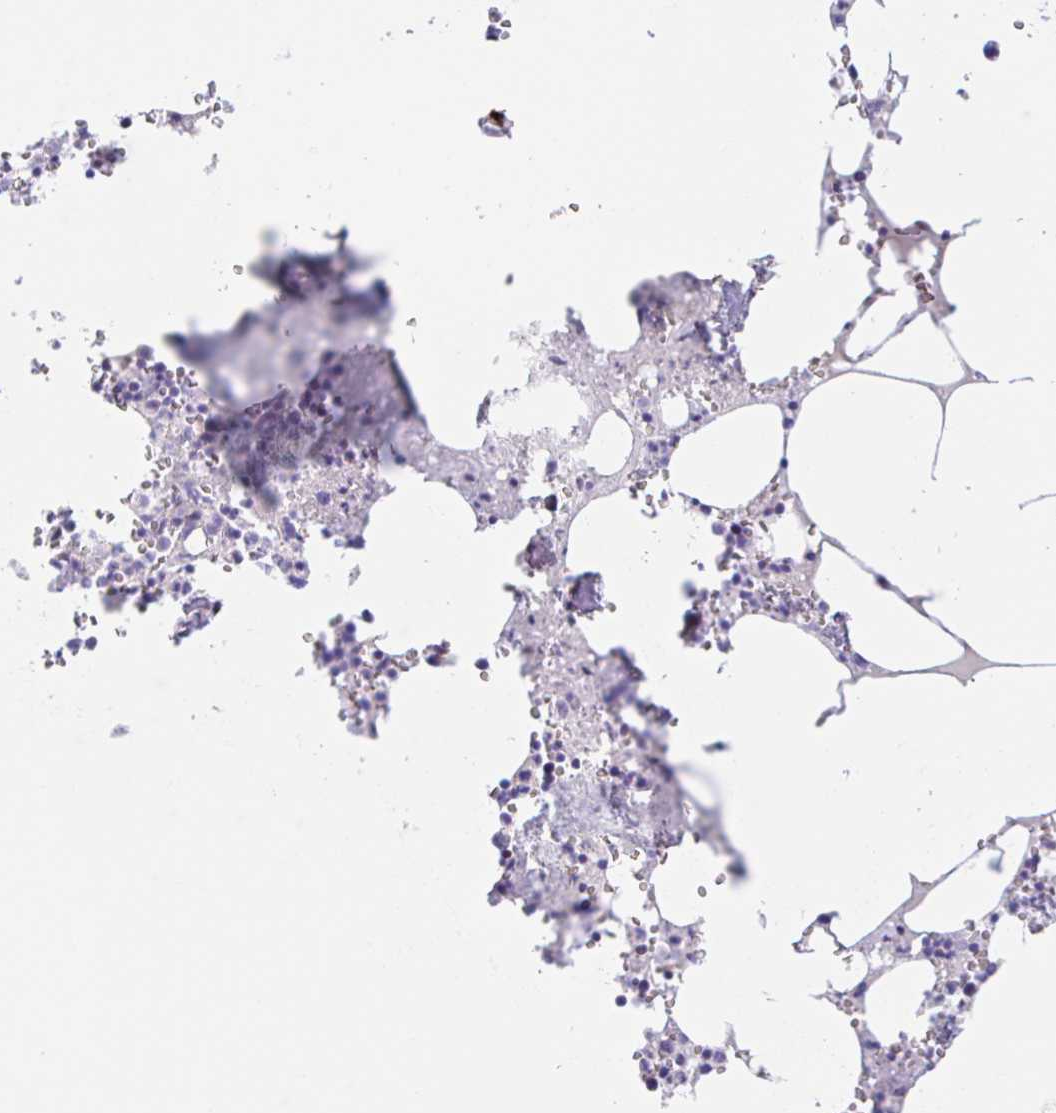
{"staining": {"intensity": "moderate", "quantity": "<25%", "location": "cytoplasmic/membranous"}, "tissue": "bone marrow", "cell_type": "Hematopoietic cells", "image_type": "normal", "snomed": [{"axis": "morphology", "description": "Normal tissue, NOS"}, {"axis": "topography", "description": "Bone marrow"}], "caption": "Immunohistochemical staining of unremarkable human bone marrow demonstrates <25% levels of moderate cytoplasmic/membranous protein positivity in approximately <25% of hematopoietic cells.", "gene": "ANKRD9", "patient": {"sex": "male", "age": 54}}